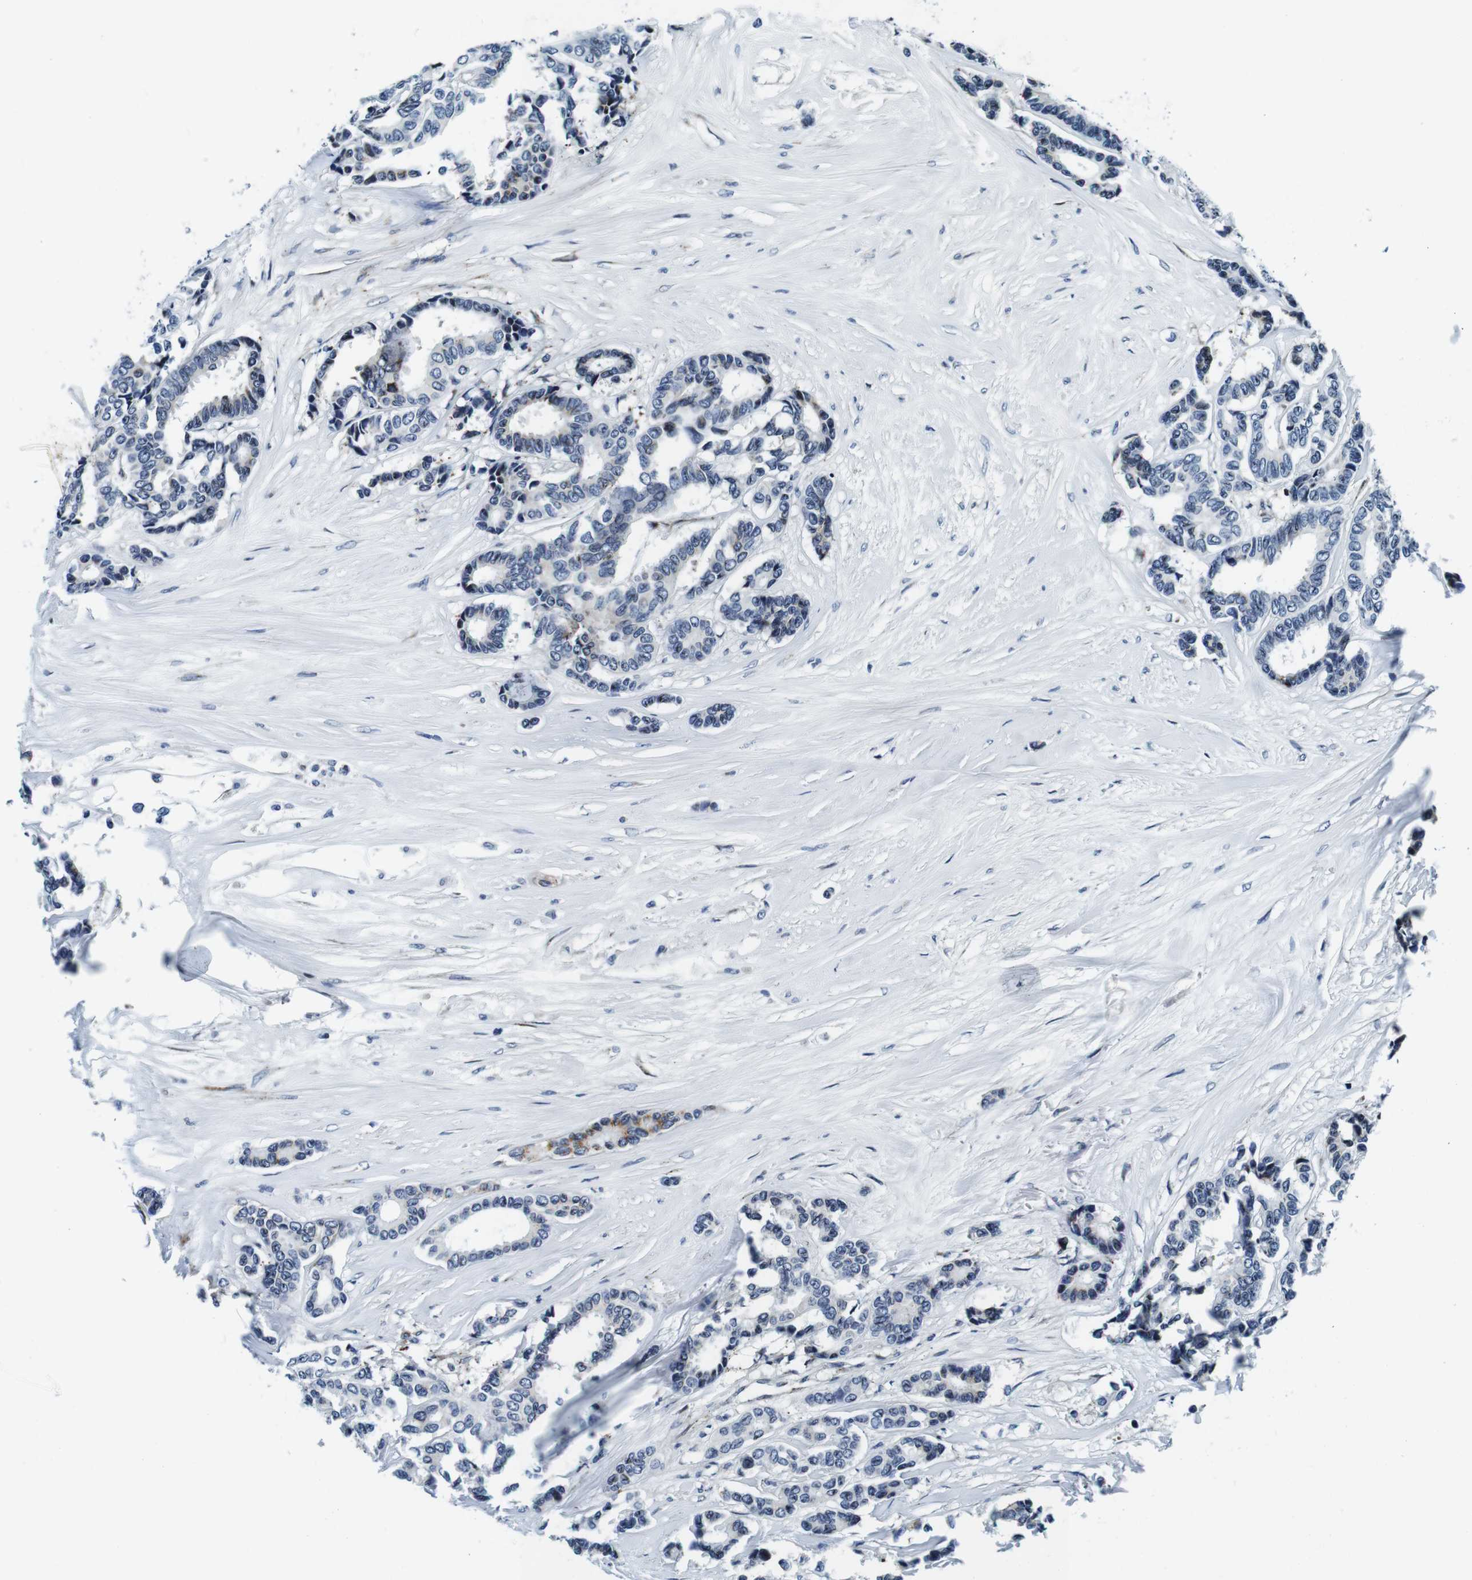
{"staining": {"intensity": "moderate", "quantity": "<25%", "location": "cytoplasmic/membranous"}, "tissue": "breast cancer", "cell_type": "Tumor cells", "image_type": "cancer", "snomed": [{"axis": "morphology", "description": "Duct carcinoma"}, {"axis": "topography", "description": "Breast"}], "caption": "Immunohistochemistry (IHC) photomicrograph of breast cancer stained for a protein (brown), which shows low levels of moderate cytoplasmic/membranous positivity in approximately <25% of tumor cells.", "gene": "FAR2", "patient": {"sex": "female", "age": 87}}